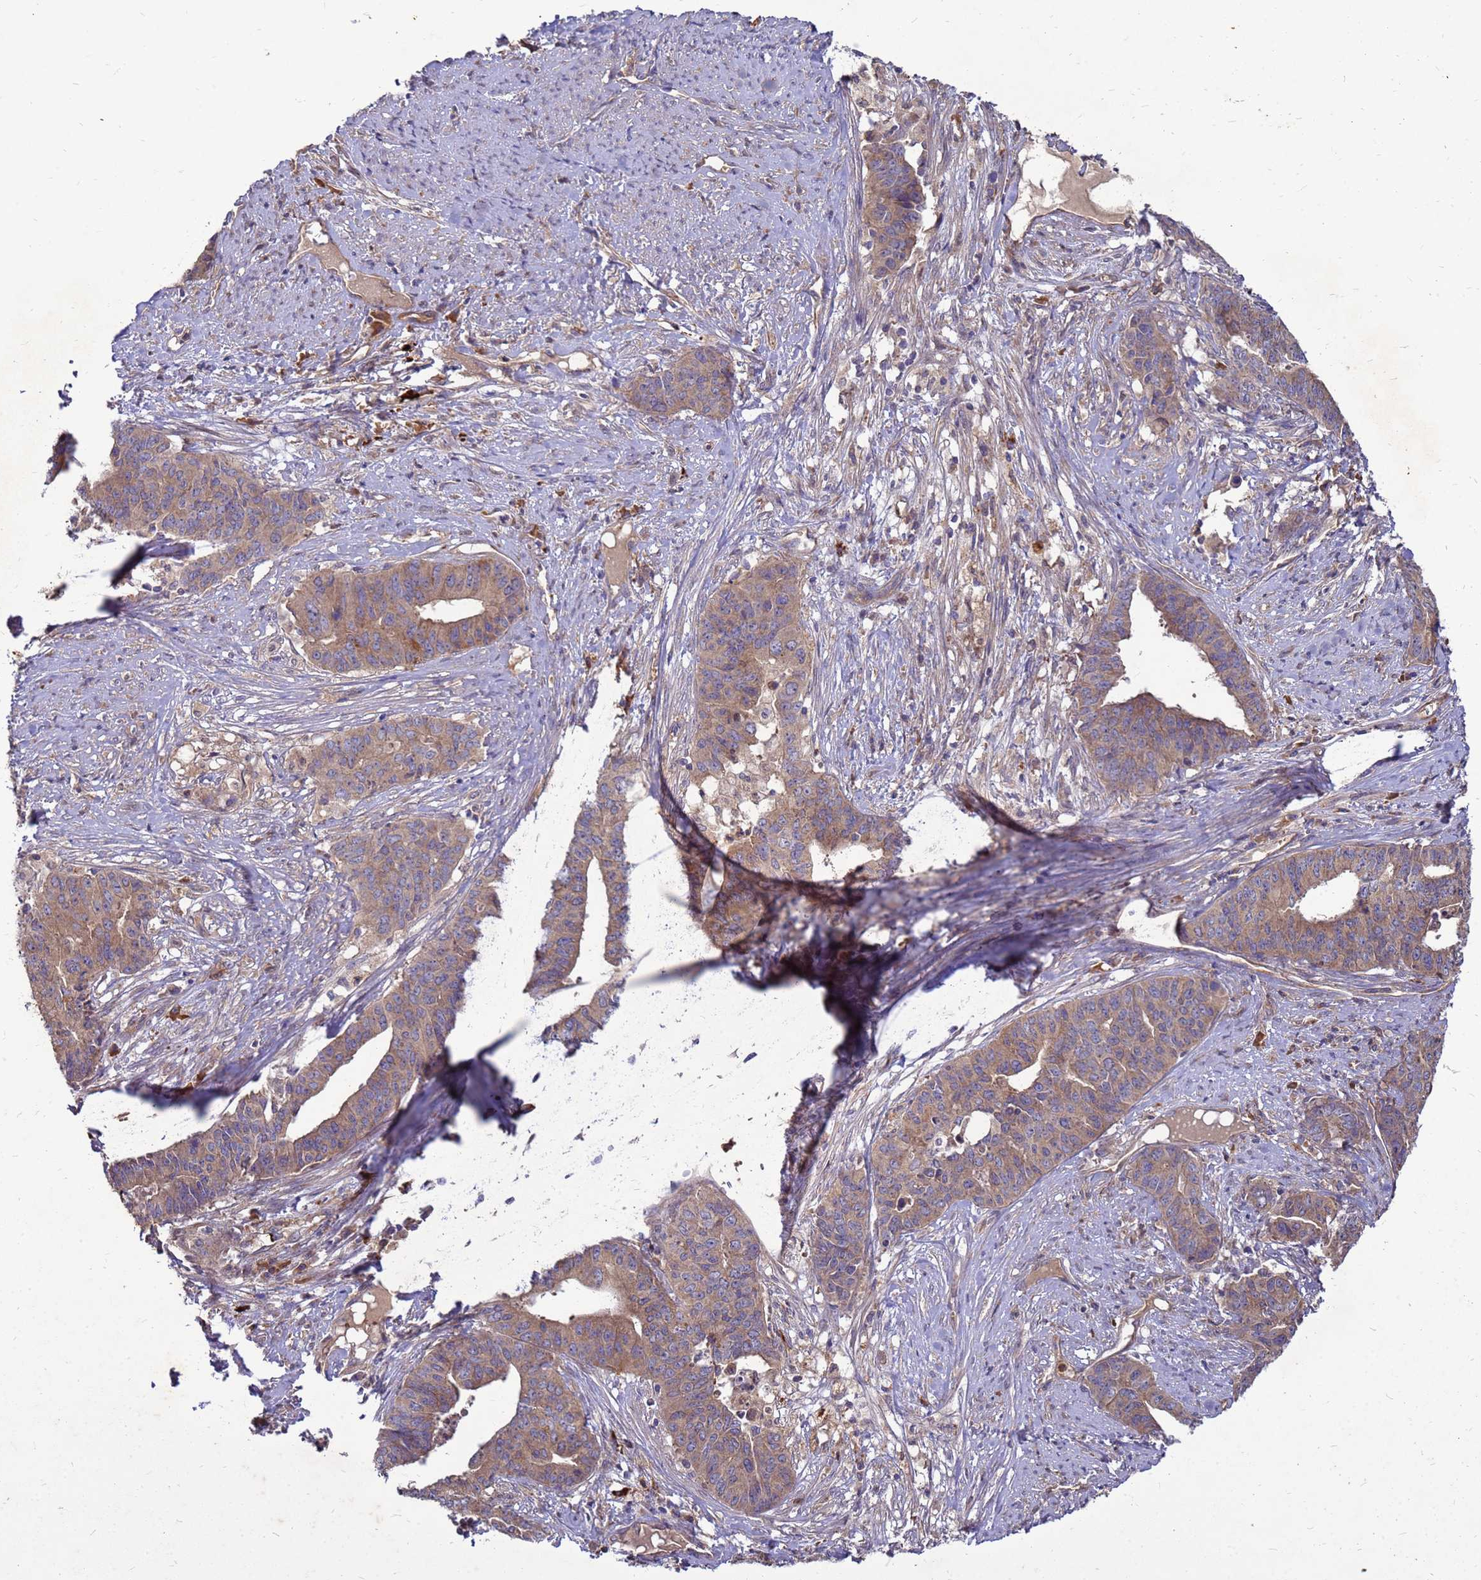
{"staining": {"intensity": "moderate", "quantity": ">75%", "location": "cytoplasmic/membranous"}, "tissue": "endometrial cancer", "cell_type": "Tumor cells", "image_type": "cancer", "snomed": [{"axis": "morphology", "description": "Adenocarcinoma, NOS"}, {"axis": "topography", "description": "Endometrium"}], "caption": "A medium amount of moderate cytoplasmic/membranous staining is seen in approximately >75% of tumor cells in endometrial adenocarcinoma tissue.", "gene": "RNF215", "patient": {"sex": "female", "age": 59}}